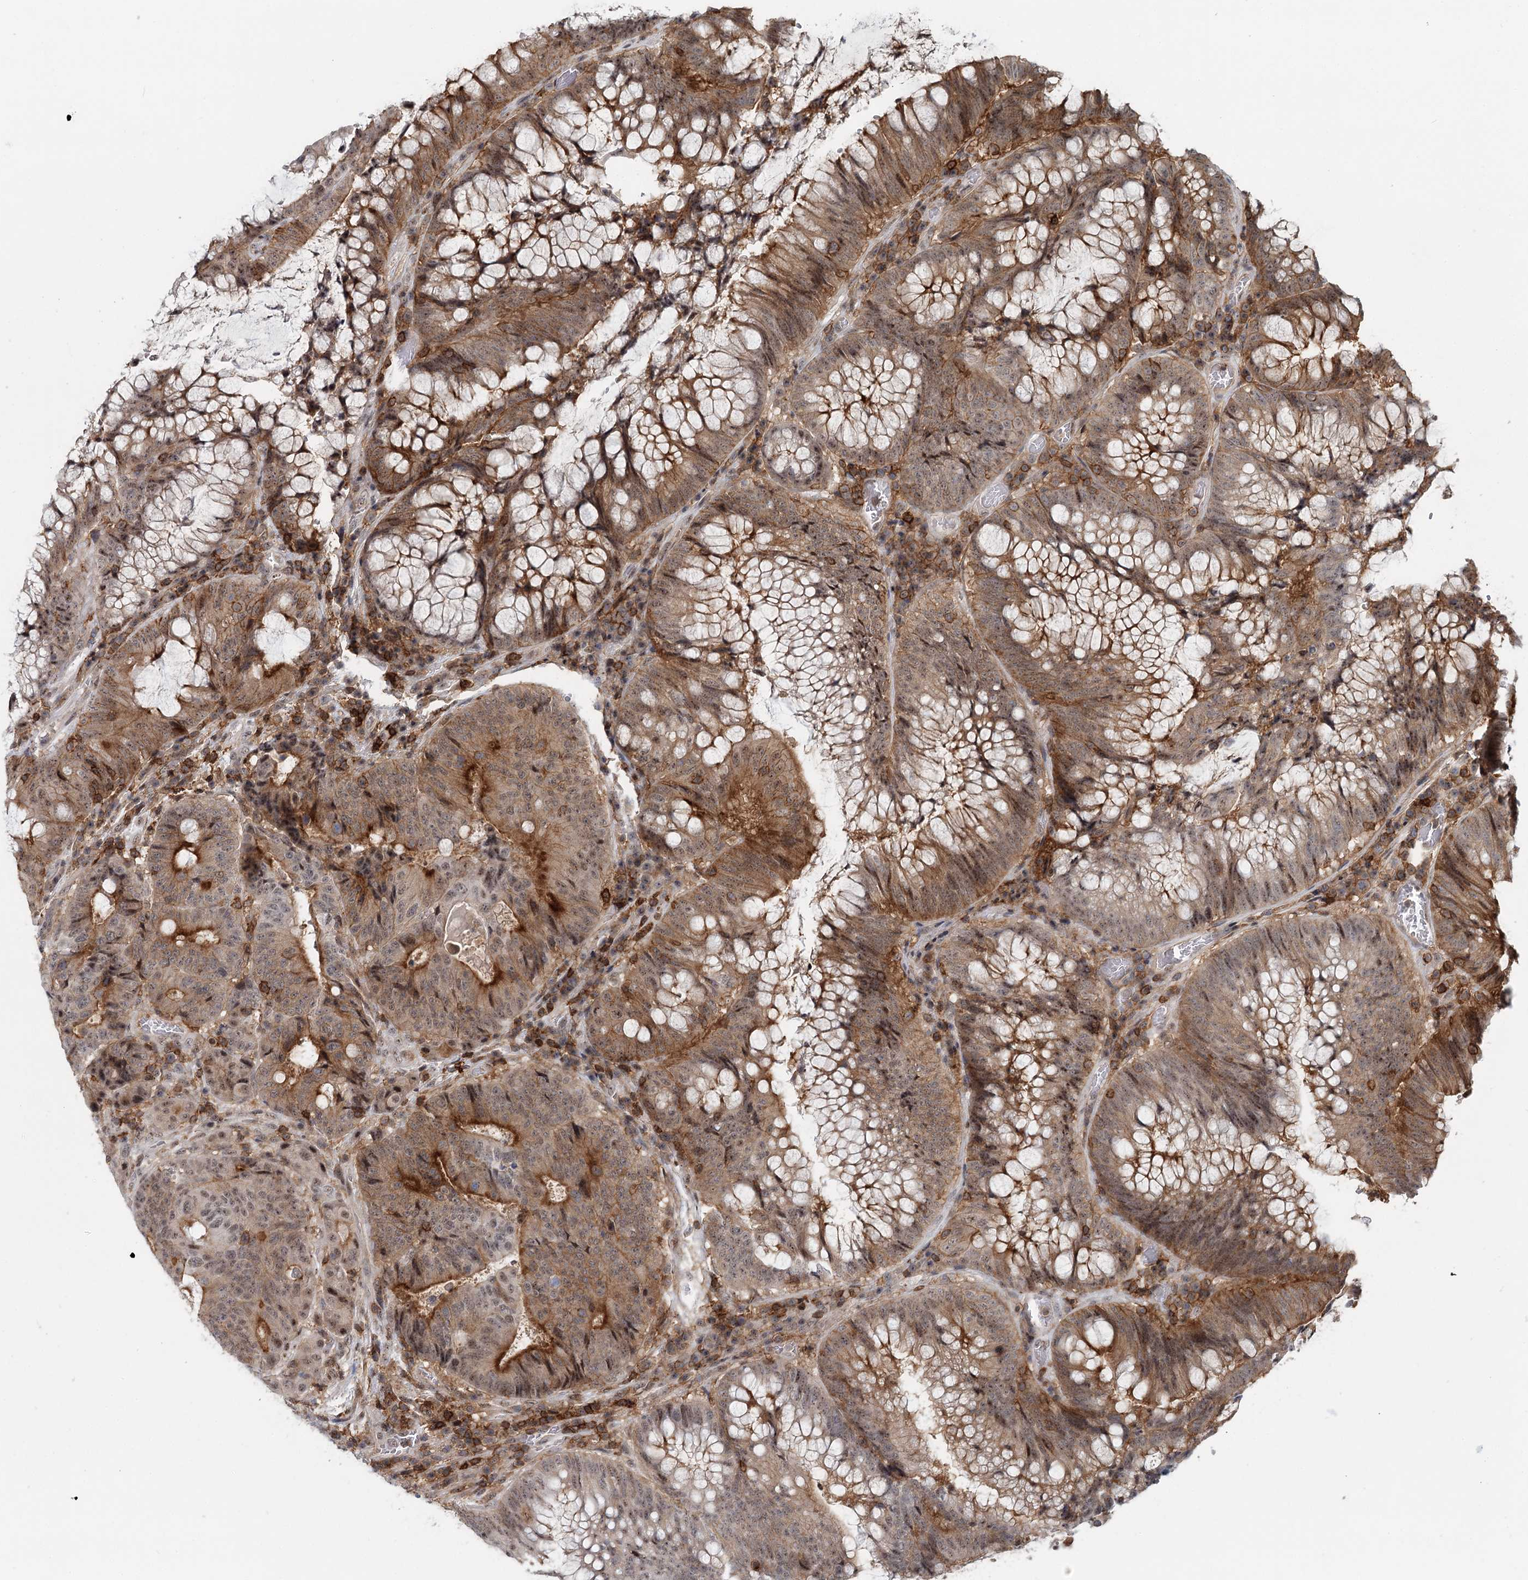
{"staining": {"intensity": "moderate", "quantity": ">75%", "location": "cytoplasmic/membranous,nuclear"}, "tissue": "colorectal cancer", "cell_type": "Tumor cells", "image_type": "cancer", "snomed": [{"axis": "morphology", "description": "Adenocarcinoma, NOS"}, {"axis": "topography", "description": "Rectum"}], "caption": "Colorectal cancer (adenocarcinoma) stained with a protein marker demonstrates moderate staining in tumor cells.", "gene": "CDC42SE2", "patient": {"sex": "male", "age": 69}}